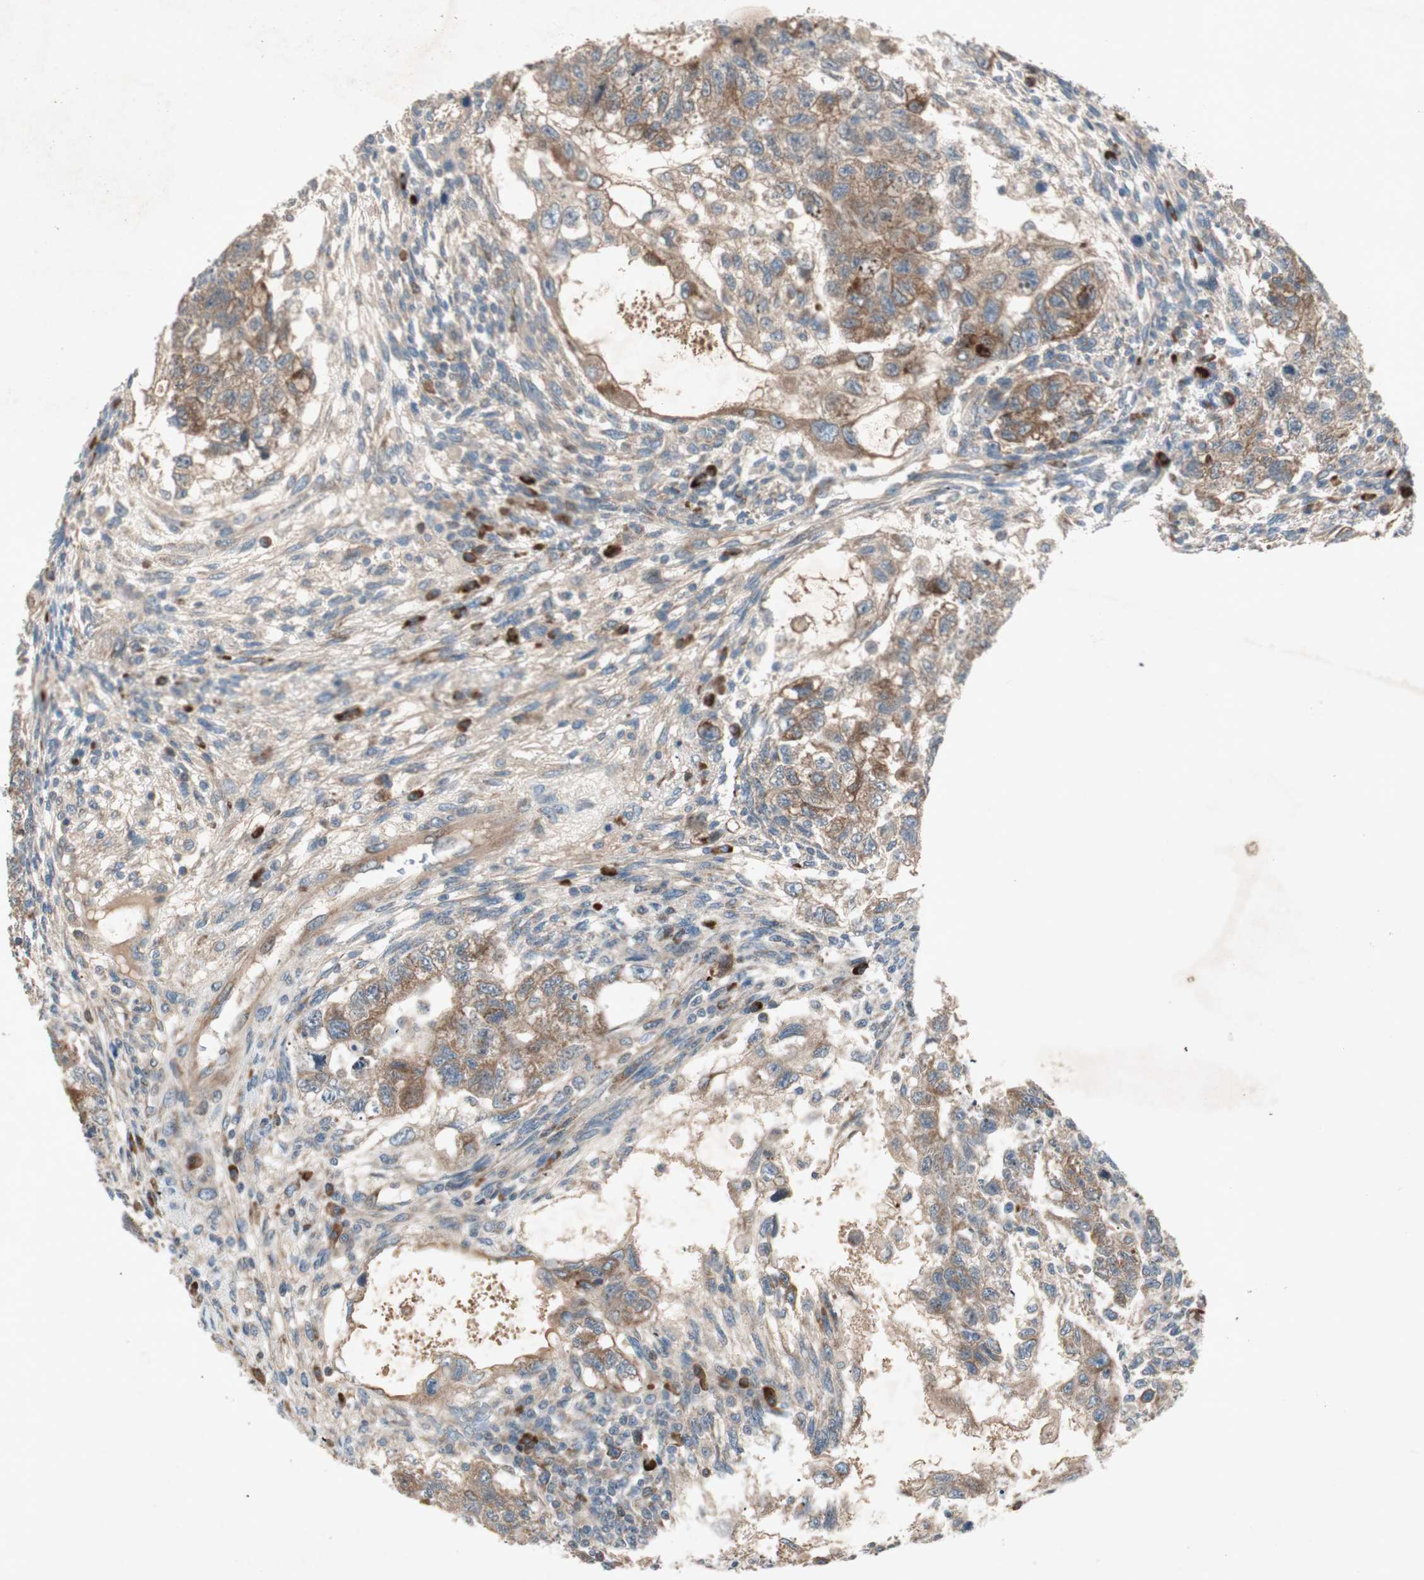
{"staining": {"intensity": "moderate", "quantity": ">75%", "location": "cytoplasmic/membranous"}, "tissue": "testis cancer", "cell_type": "Tumor cells", "image_type": "cancer", "snomed": [{"axis": "morphology", "description": "Normal tissue, NOS"}, {"axis": "morphology", "description": "Carcinoma, Embryonal, NOS"}, {"axis": "topography", "description": "Testis"}], "caption": "There is medium levels of moderate cytoplasmic/membranous expression in tumor cells of testis cancer, as demonstrated by immunohistochemical staining (brown color).", "gene": "APOO", "patient": {"sex": "male", "age": 36}}